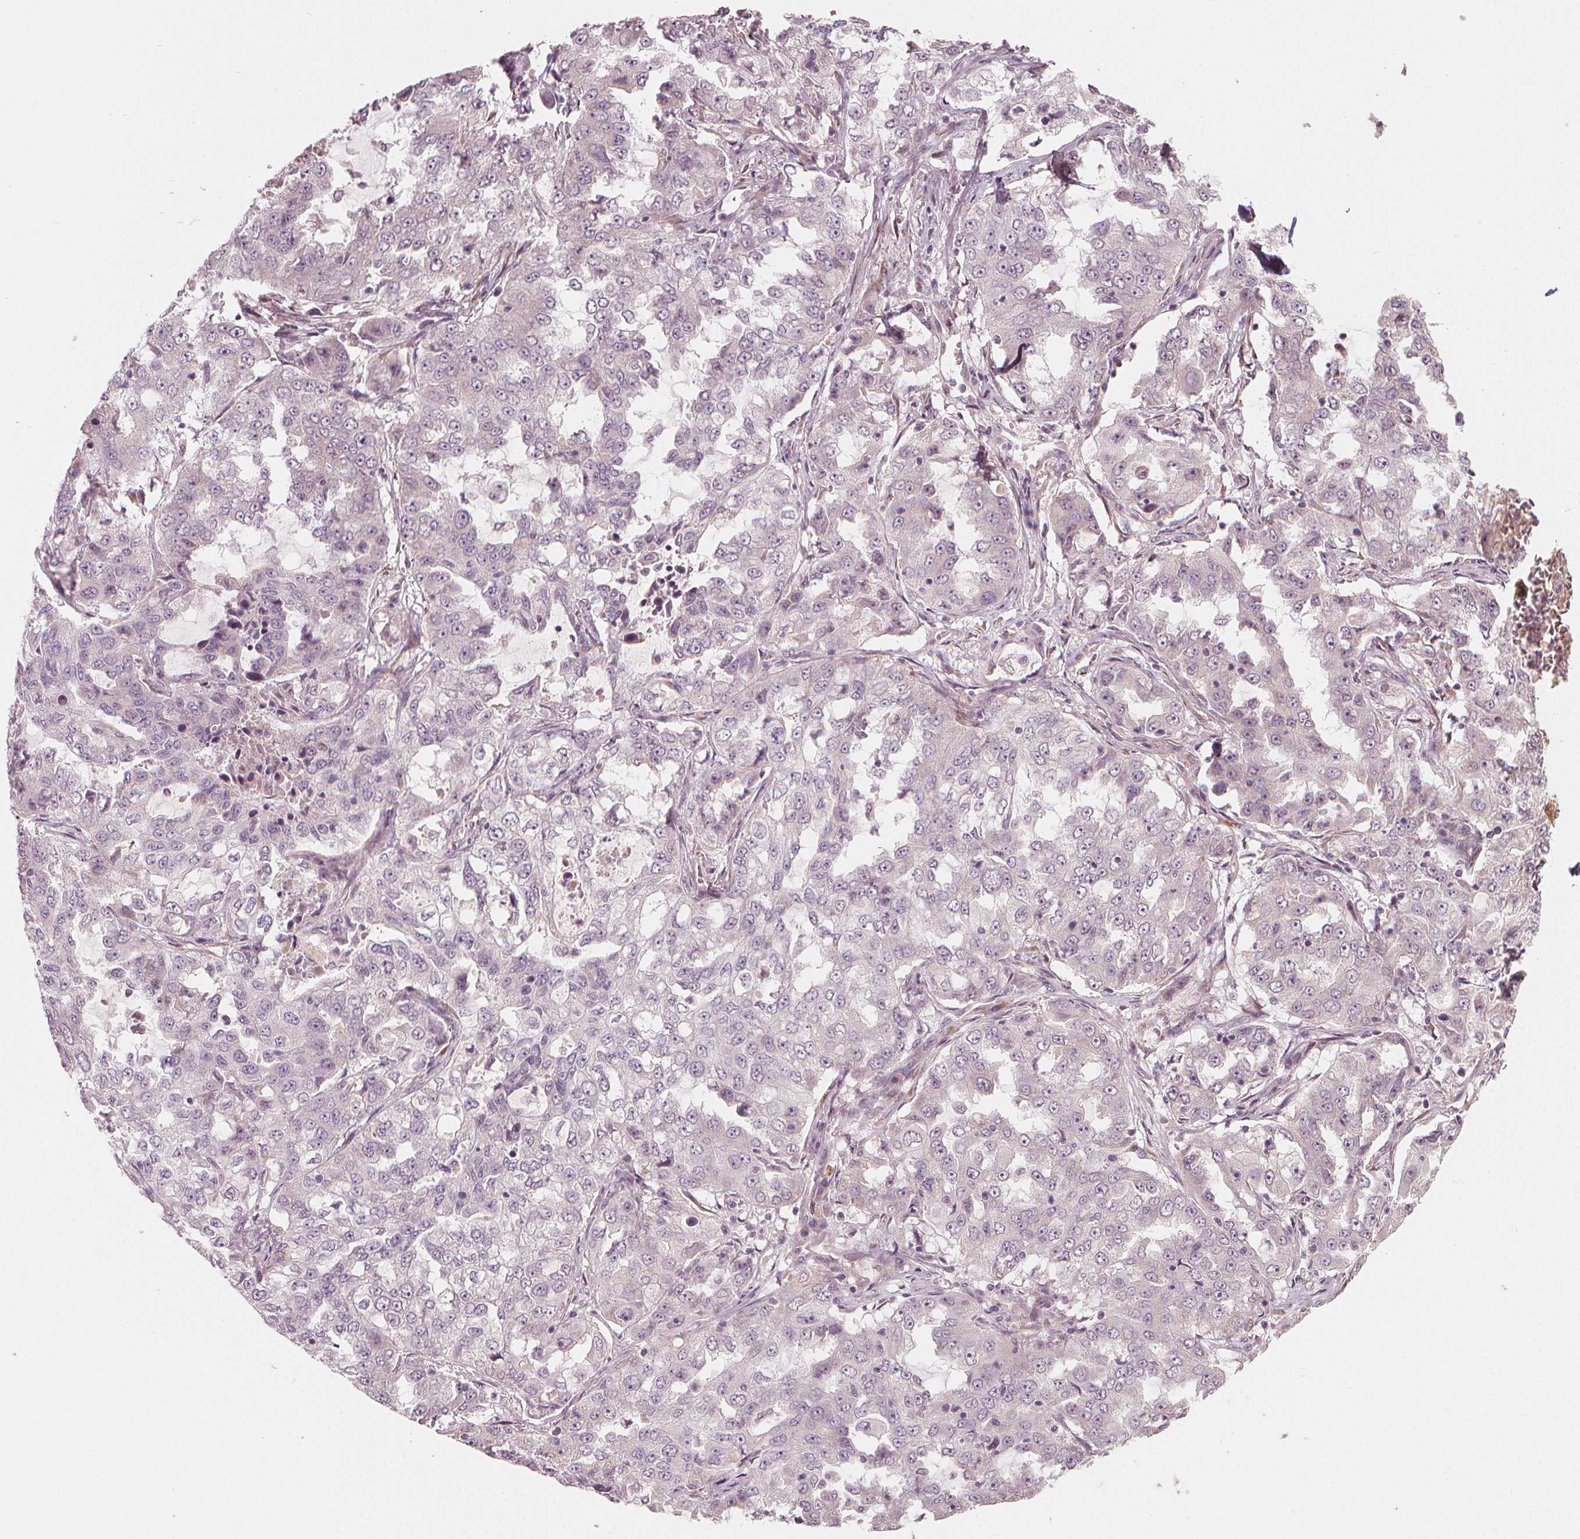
{"staining": {"intensity": "negative", "quantity": "none", "location": "none"}, "tissue": "lung cancer", "cell_type": "Tumor cells", "image_type": "cancer", "snomed": [{"axis": "morphology", "description": "Adenocarcinoma, NOS"}, {"axis": "topography", "description": "Lung"}], "caption": "An immunohistochemistry histopathology image of lung cancer (adenocarcinoma) is shown. There is no staining in tumor cells of lung cancer (adenocarcinoma).", "gene": "CLBA1", "patient": {"sex": "female", "age": 61}}